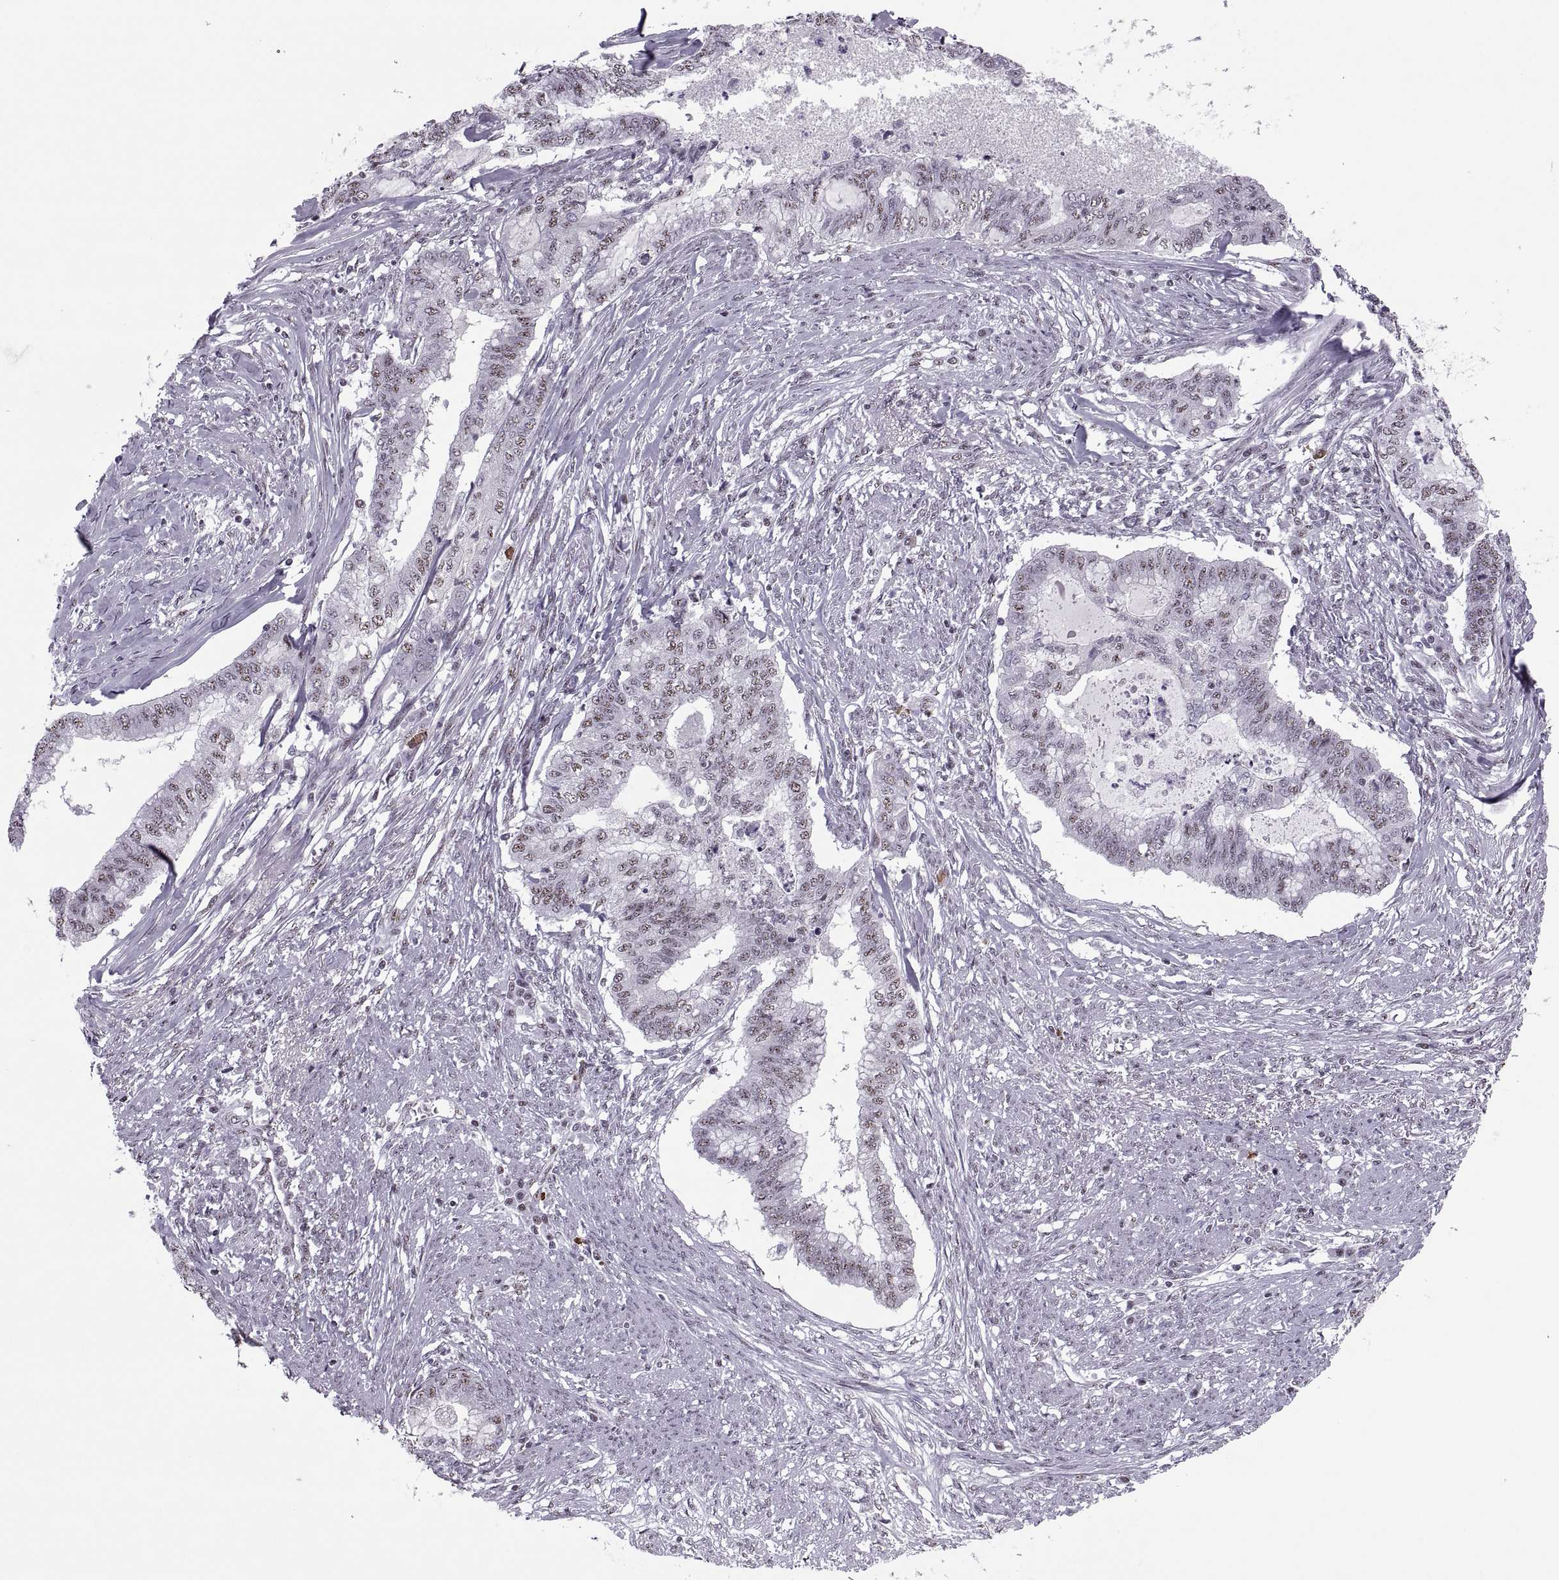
{"staining": {"intensity": "weak", "quantity": "25%-75%", "location": "nuclear"}, "tissue": "endometrial cancer", "cell_type": "Tumor cells", "image_type": "cancer", "snomed": [{"axis": "morphology", "description": "Adenocarcinoma, NOS"}, {"axis": "topography", "description": "Endometrium"}], "caption": "Weak nuclear expression is present in approximately 25%-75% of tumor cells in endometrial adenocarcinoma. (brown staining indicates protein expression, while blue staining denotes nuclei).", "gene": "MAGEA4", "patient": {"sex": "female", "age": 79}}